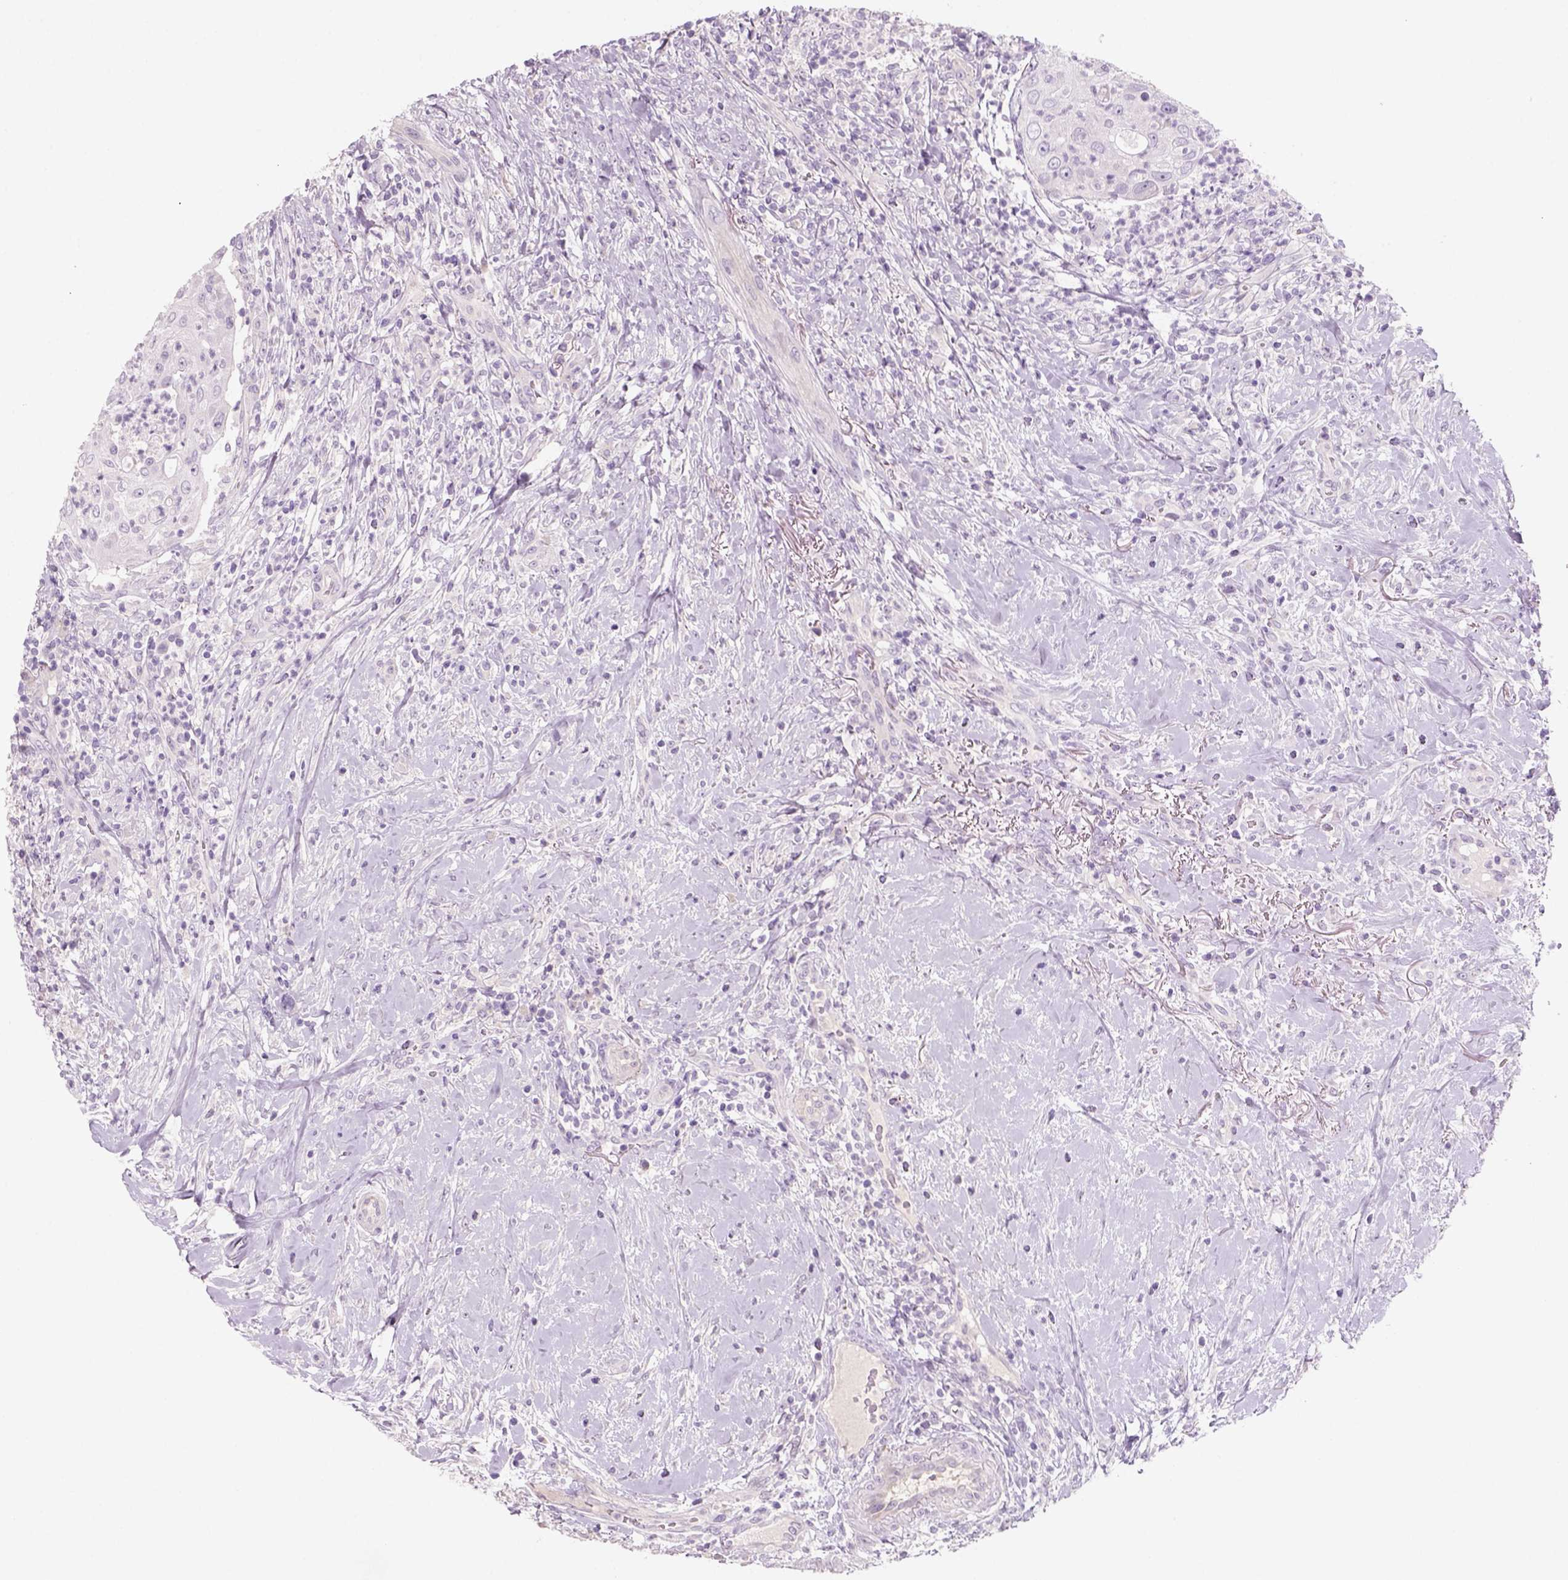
{"staining": {"intensity": "negative", "quantity": "none", "location": "none"}, "tissue": "head and neck cancer", "cell_type": "Tumor cells", "image_type": "cancer", "snomed": [{"axis": "morphology", "description": "Squamous cell carcinoma, NOS"}, {"axis": "topography", "description": "Head-Neck"}], "caption": "This is an IHC histopathology image of head and neck cancer (squamous cell carcinoma). There is no positivity in tumor cells.", "gene": "KRT25", "patient": {"sex": "male", "age": 69}}